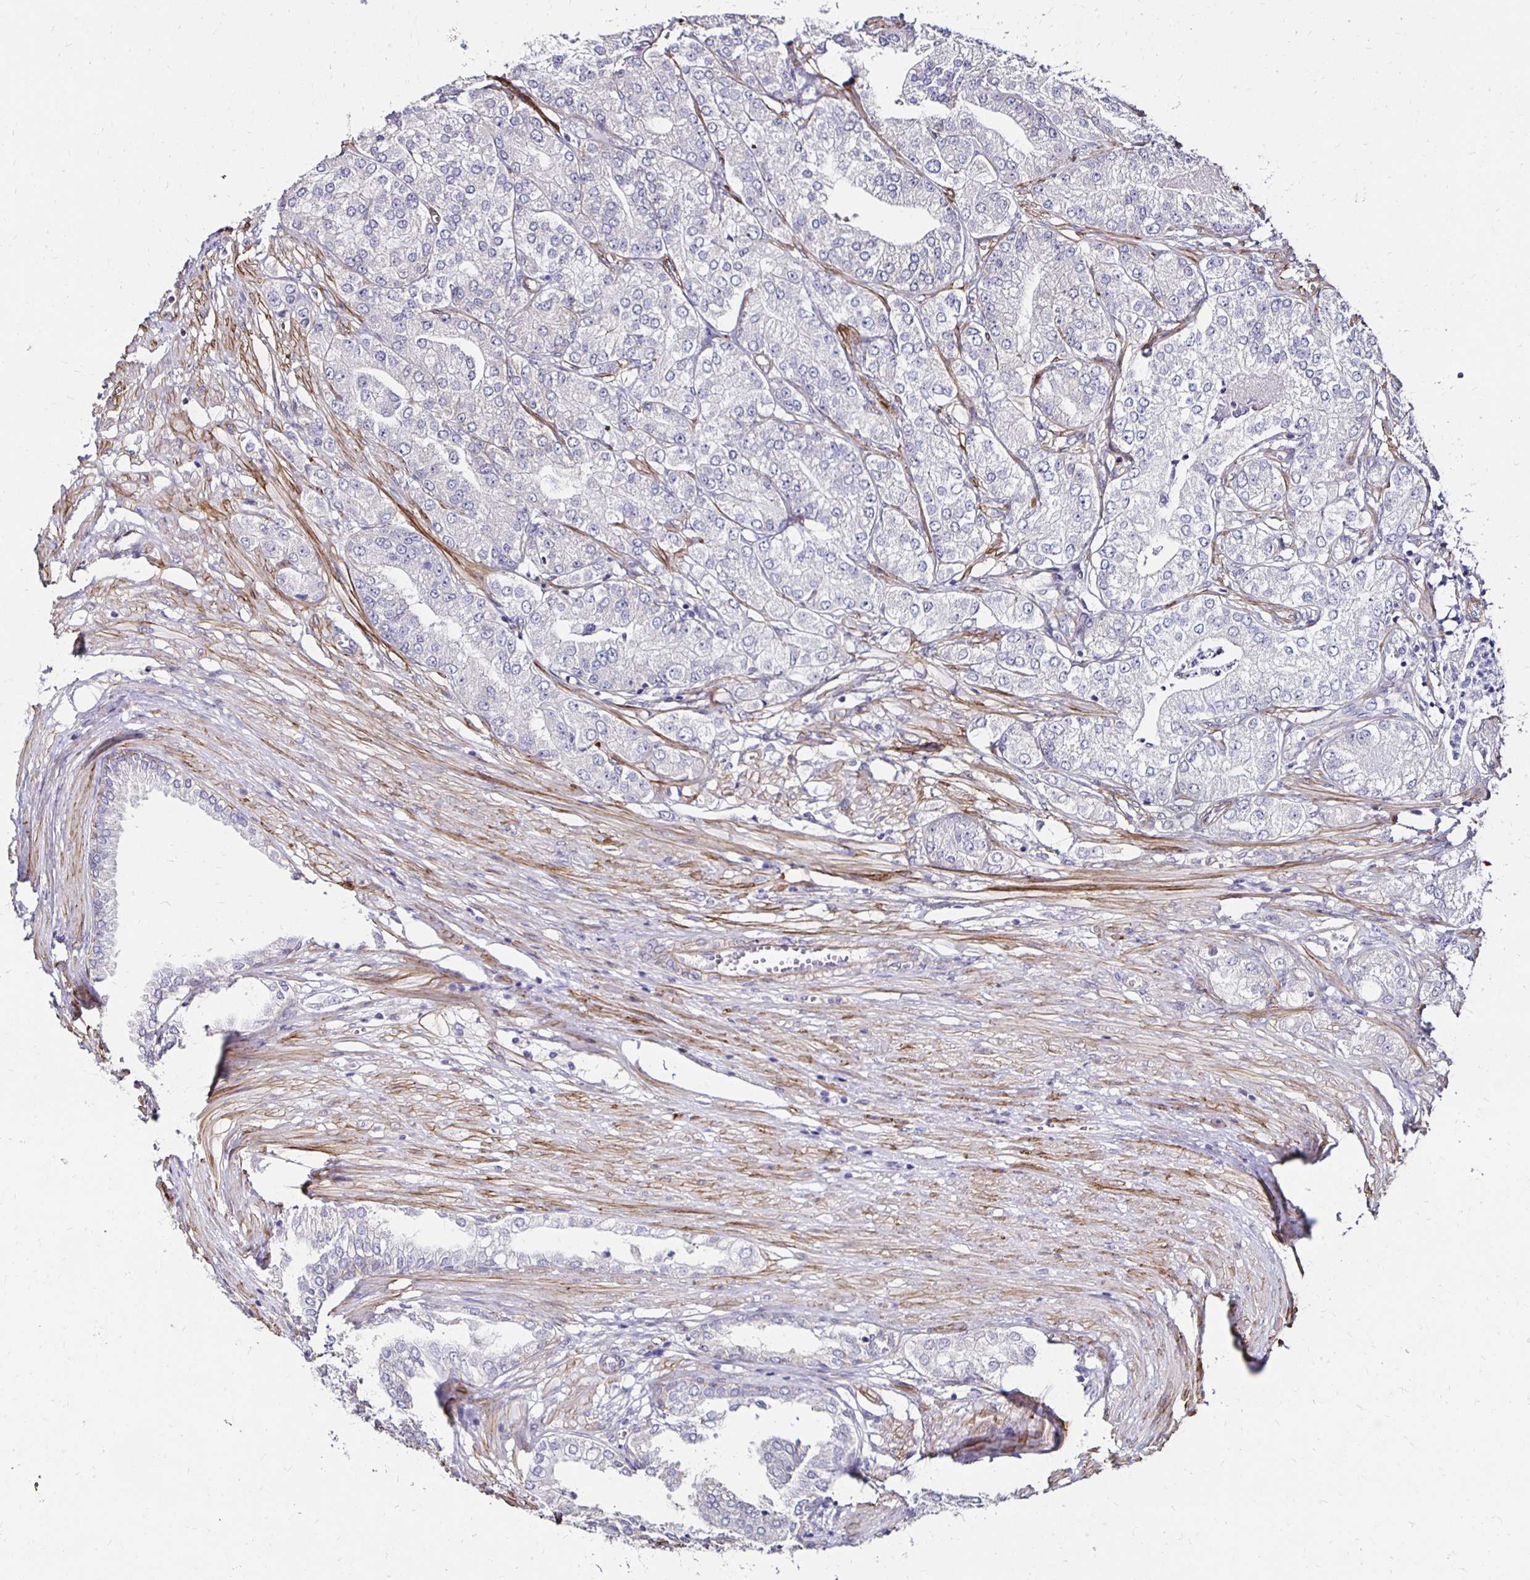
{"staining": {"intensity": "negative", "quantity": "none", "location": "none"}, "tissue": "prostate cancer", "cell_type": "Tumor cells", "image_type": "cancer", "snomed": [{"axis": "morphology", "description": "Adenocarcinoma, High grade"}, {"axis": "topography", "description": "Prostate"}], "caption": "IHC photomicrograph of neoplastic tissue: adenocarcinoma (high-grade) (prostate) stained with DAB (3,3'-diaminobenzidine) exhibits no significant protein positivity in tumor cells.", "gene": "ITGB1", "patient": {"sex": "male", "age": 61}}